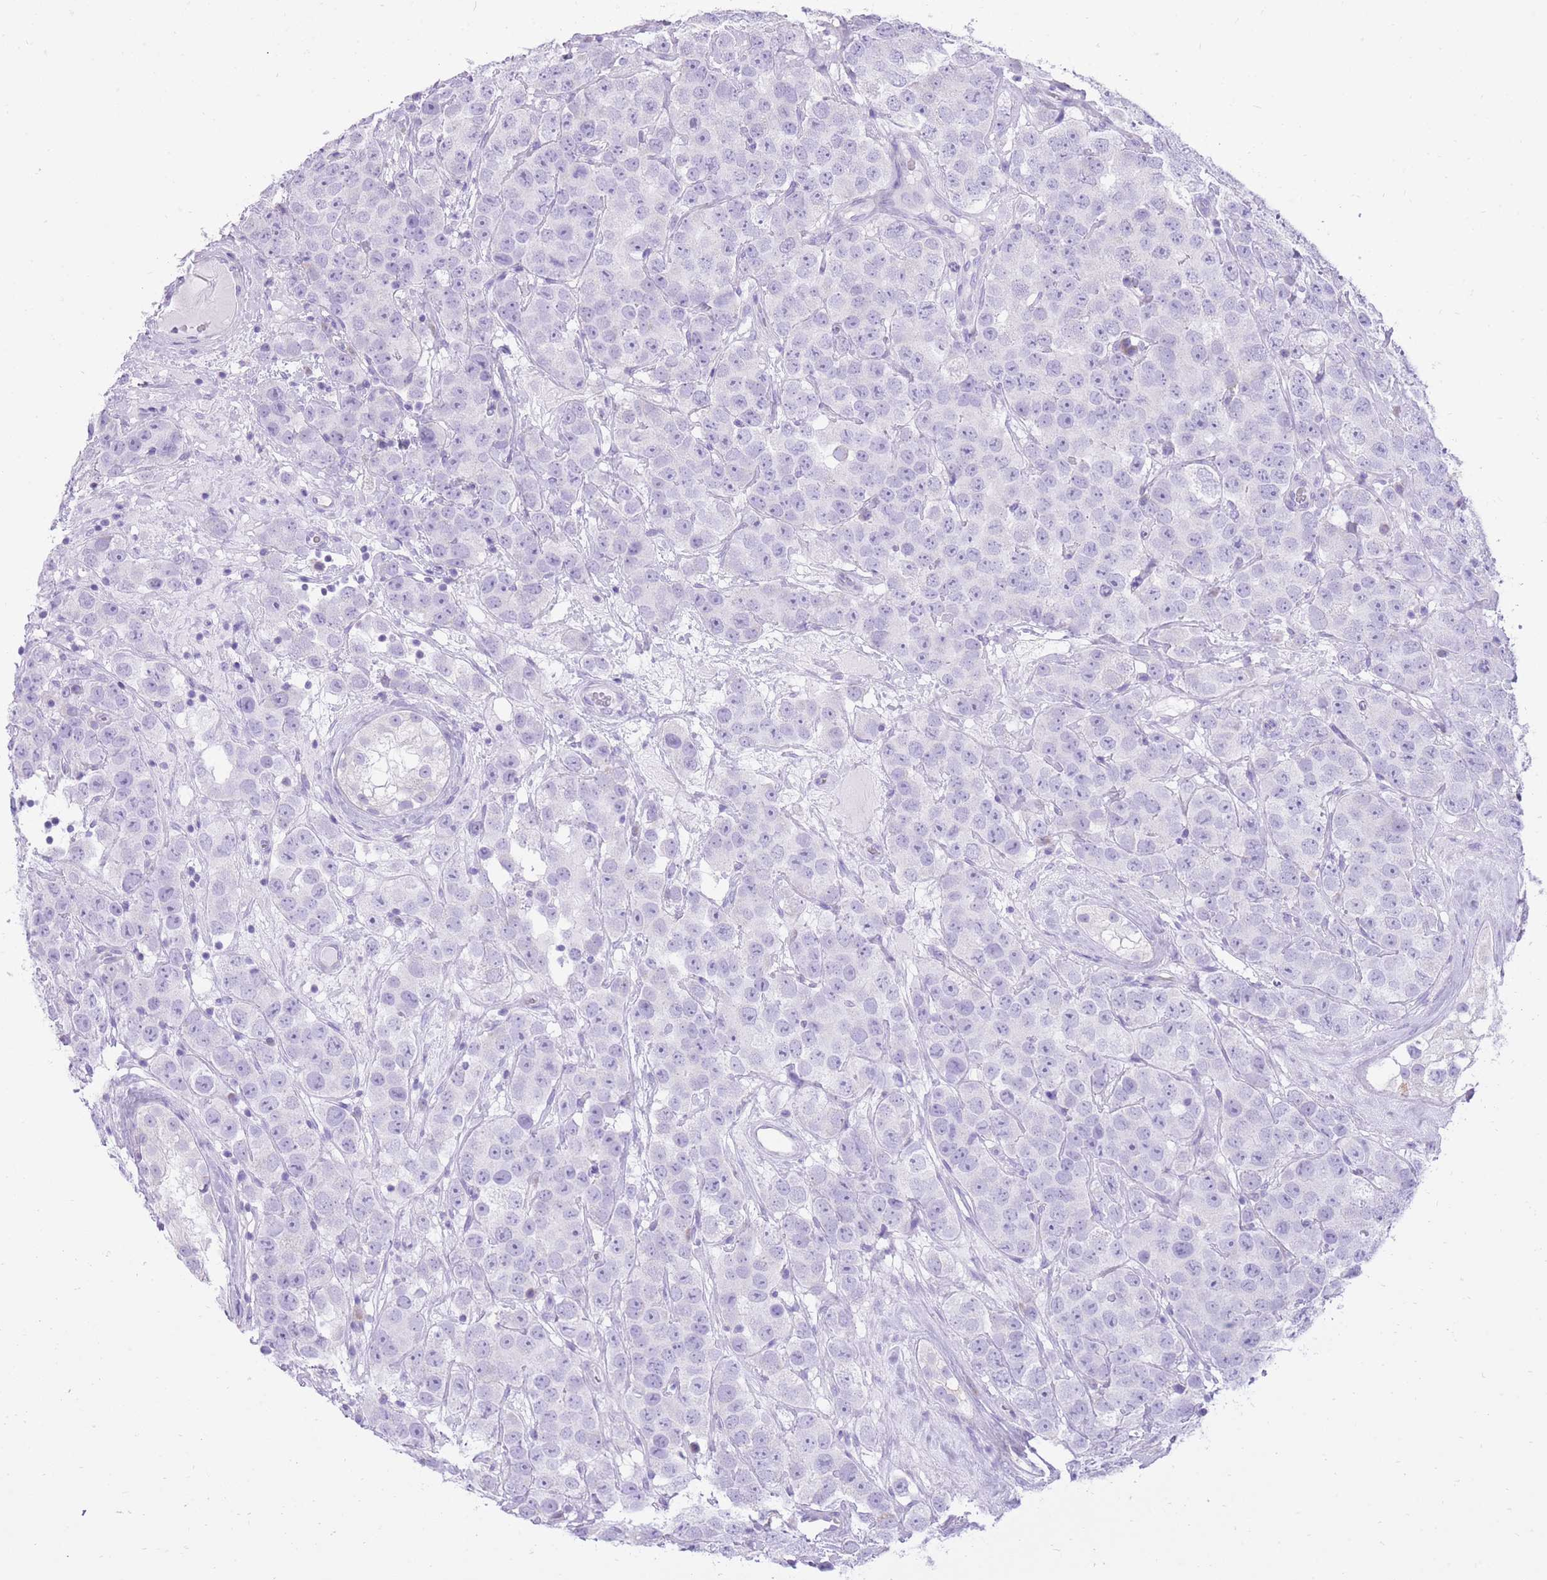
{"staining": {"intensity": "negative", "quantity": "none", "location": "none"}, "tissue": "testis cancer", "cell_type": "Tumor cells", "image_type": "cancer", "snomed": [{"axis": "morphology", "description": "Seminoma, NOS"}, {"axis": "topography", "description": "Testis"}], "caption": "This is a micrograph of IHC staining of testis cancer (seminoma), which shows no expression in tumor cells. (DAB (3,3'-diaminobenzidine) immunohistochemistry visualized using brightfield microscopy, high magnification).", "gene": "SLC4A4", "patient": {"sex": "male", "age": 28}}